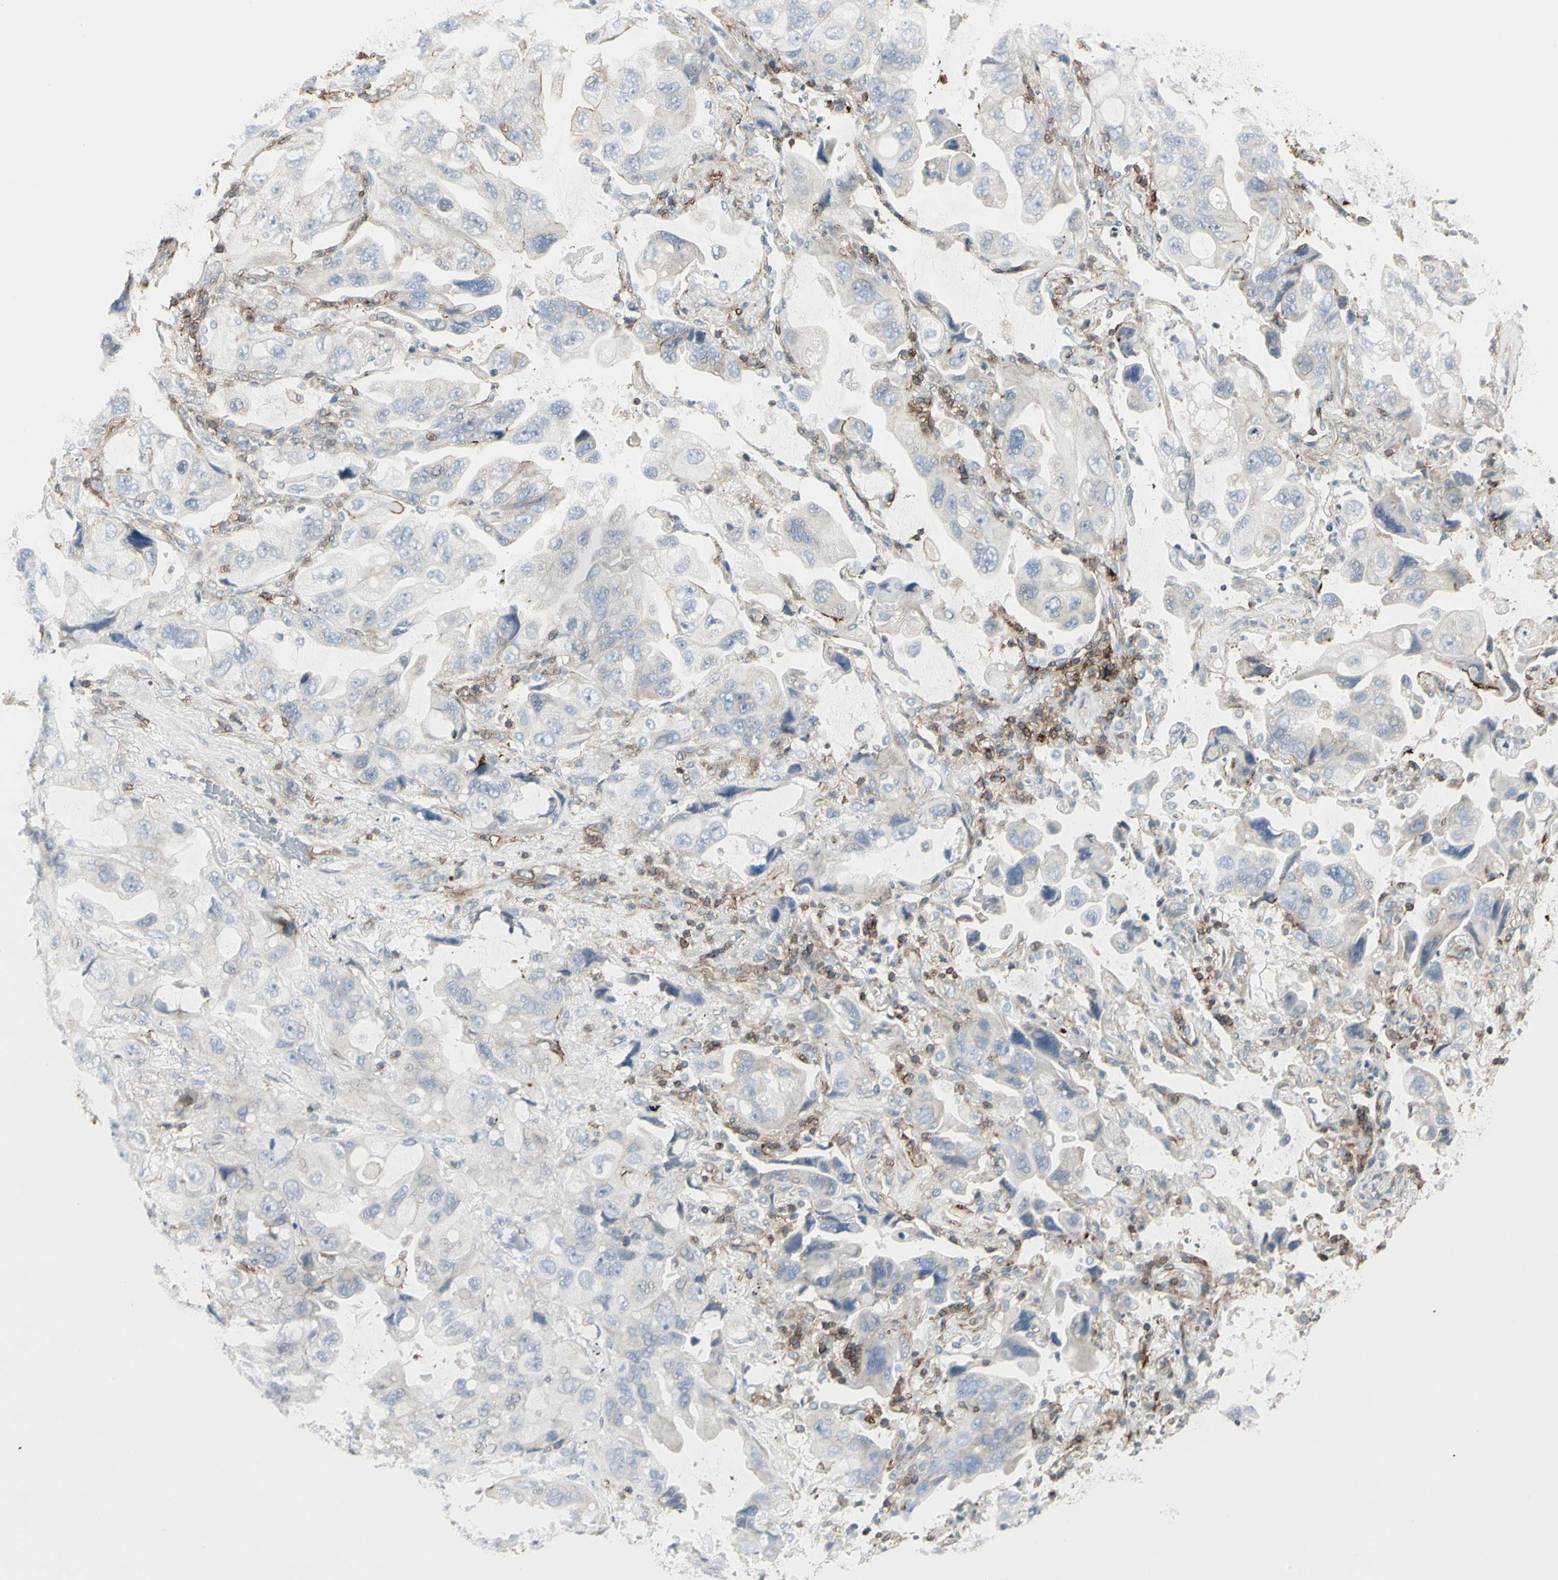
{"staining": {"intensity": "weak", "quantity": "25%-75%", "location": "cytoplasmic/membranous"}, "tissue": "lung cancer", "cell_type": "Tumor cells", "image_type": "cancer", "snomed": [{"axis": "morphology", "description": "Squamous cell carcinoma, NOS"}, {"axis": "topography", "description": "Lung"}], "caption": "Weak cytoplasmic/membranous staining is seen in about 25%-75% of tumor cells in lung cancer (squamous cell carcinoma). (DAB = brown stain, brightfield microscopy at high magnification).", "gene": "CLEC2B", "patient": {"sex": "female", "age": 73}}